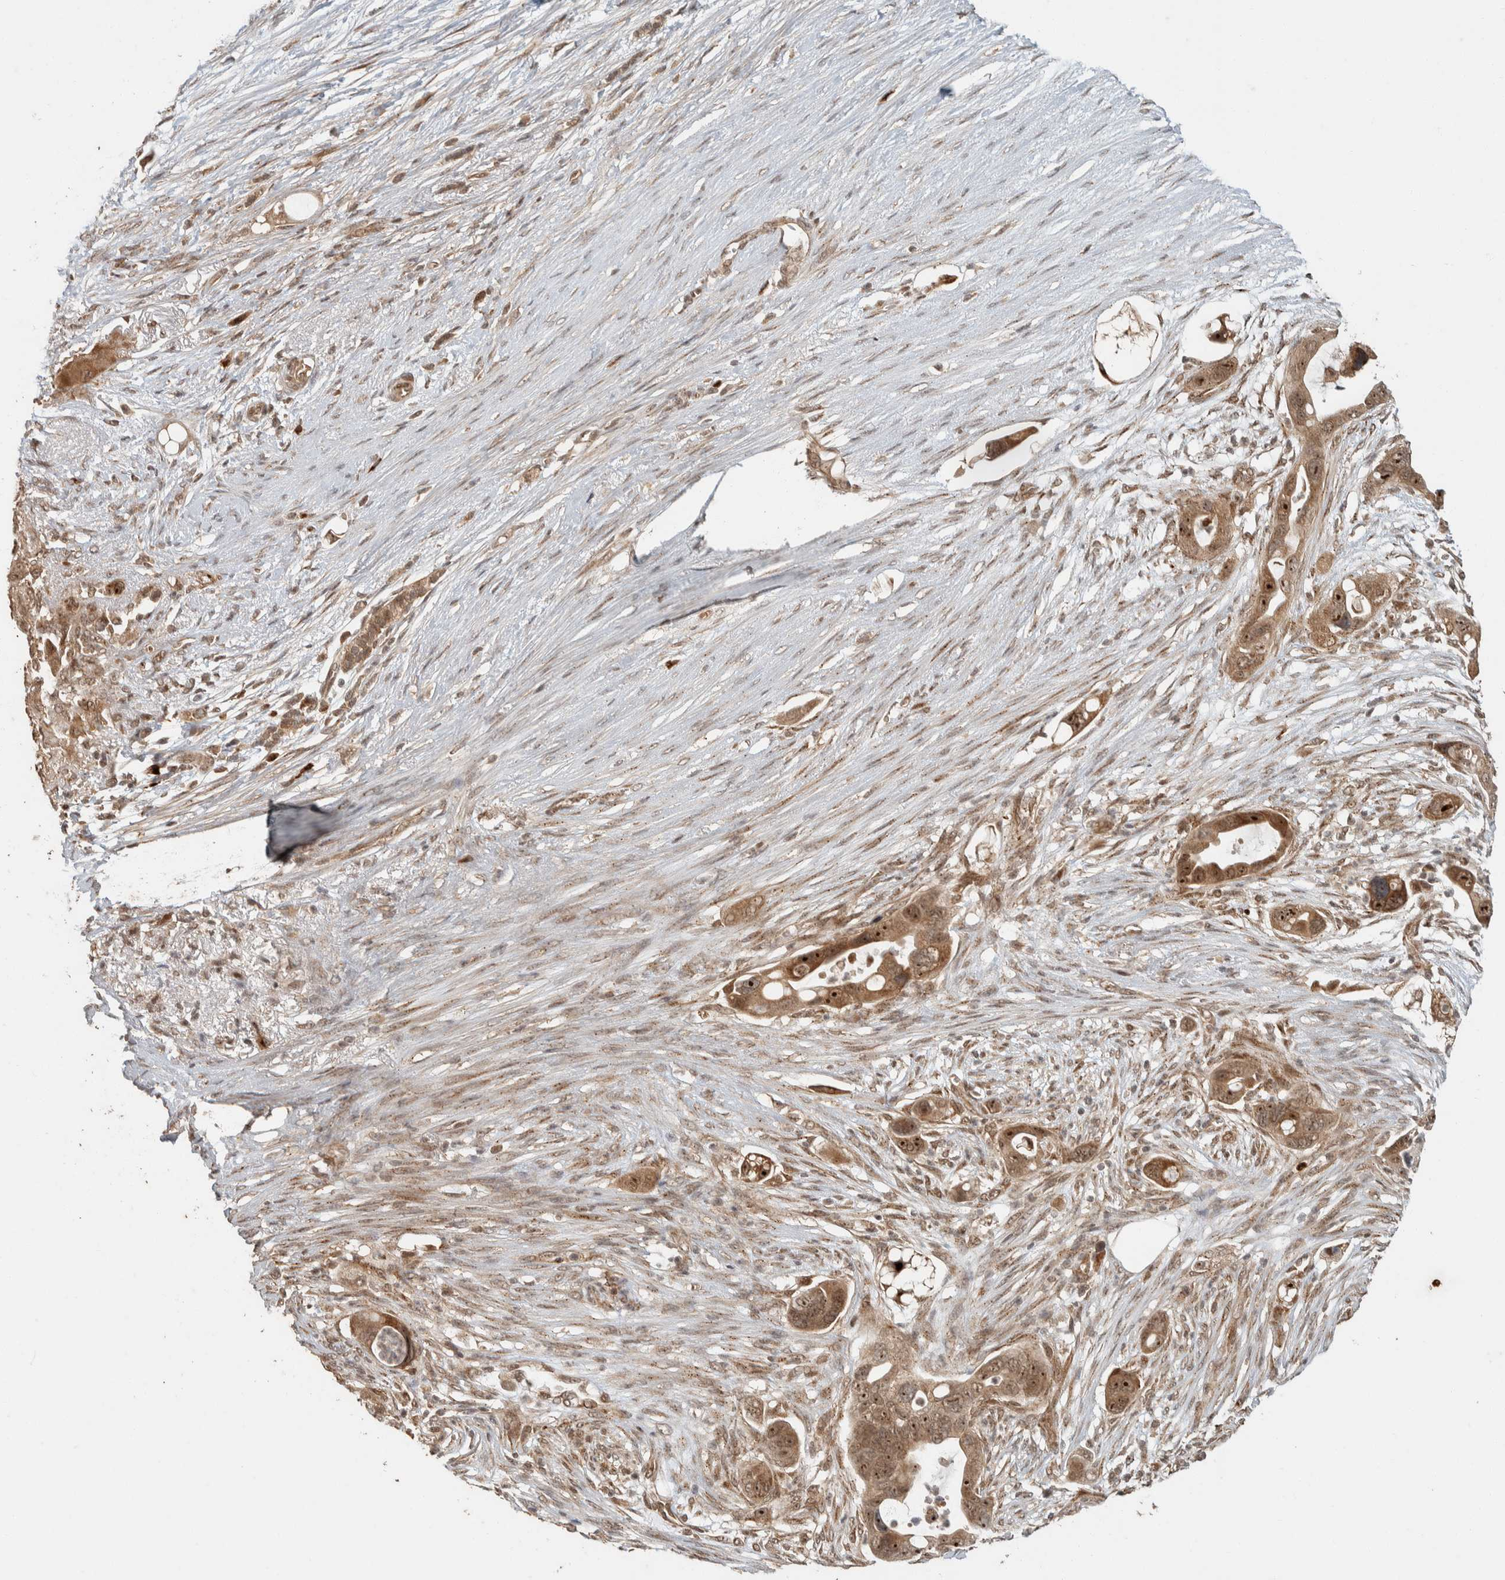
{"staining": {"intensity": "moderate", "quantity": ">75%", "location": "nuclear"}, "tissue": "pancreatic cancer", "cell_type": "Tumor cells", "image_type": "cancer", "snomed": [{"axis": "morphology", "description": "Adenocarcinoma, NOS"}, {"axis": "topography", "description": "Pancreas"}], "caption": "Immunohistochemical staining of pancreatic adenocarcinoma displays medium levels of moderate nuclear protein expression in about >75% of tumor cells.", "gene": "ZBTB2", "patient": {"sex": "female", "age": 72}}